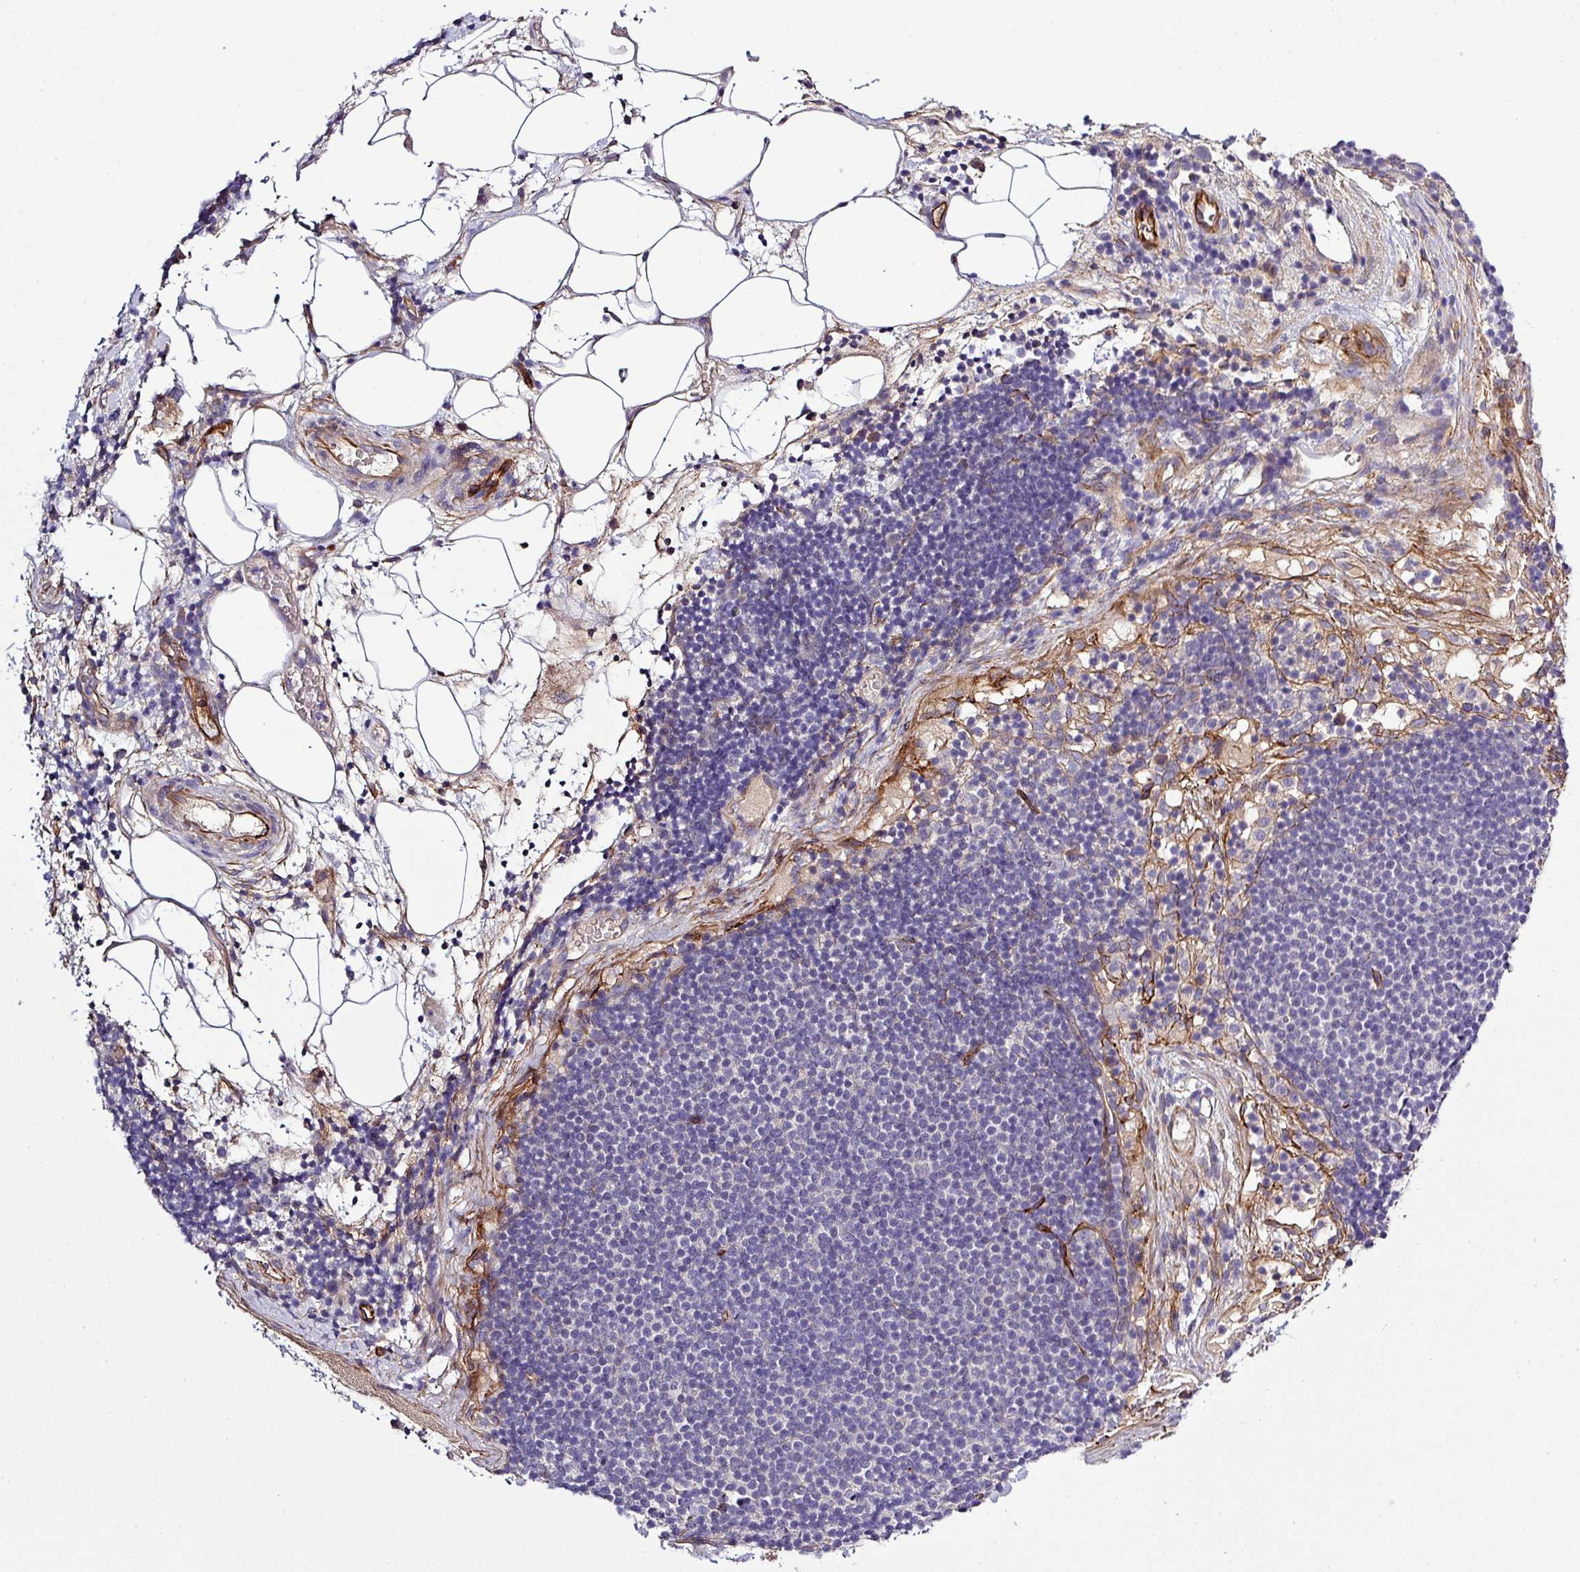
{"staining": {"intensity": "negative", "quantity": "none", "location": "none"}, "tissue": "pancreatic cancer", "cell_type": "Tumor cells", "image_type": "cancer", "snomed": [{"axis": "morphology", "description": "Adenocarcinoma, NOS"}, {"axis": "topography", "description": "Pancreas"}], "caption": "Immunohistochemistry photomicrograph of neoplastic tissue: adenocarcinoma (pancreatic) stained with DAB (3,3'-diaminobenzidine) shows no significant protein positivity in tumor cells.", "gene": "PARD6A", "patient": {"sex": "female", "age": 63}}